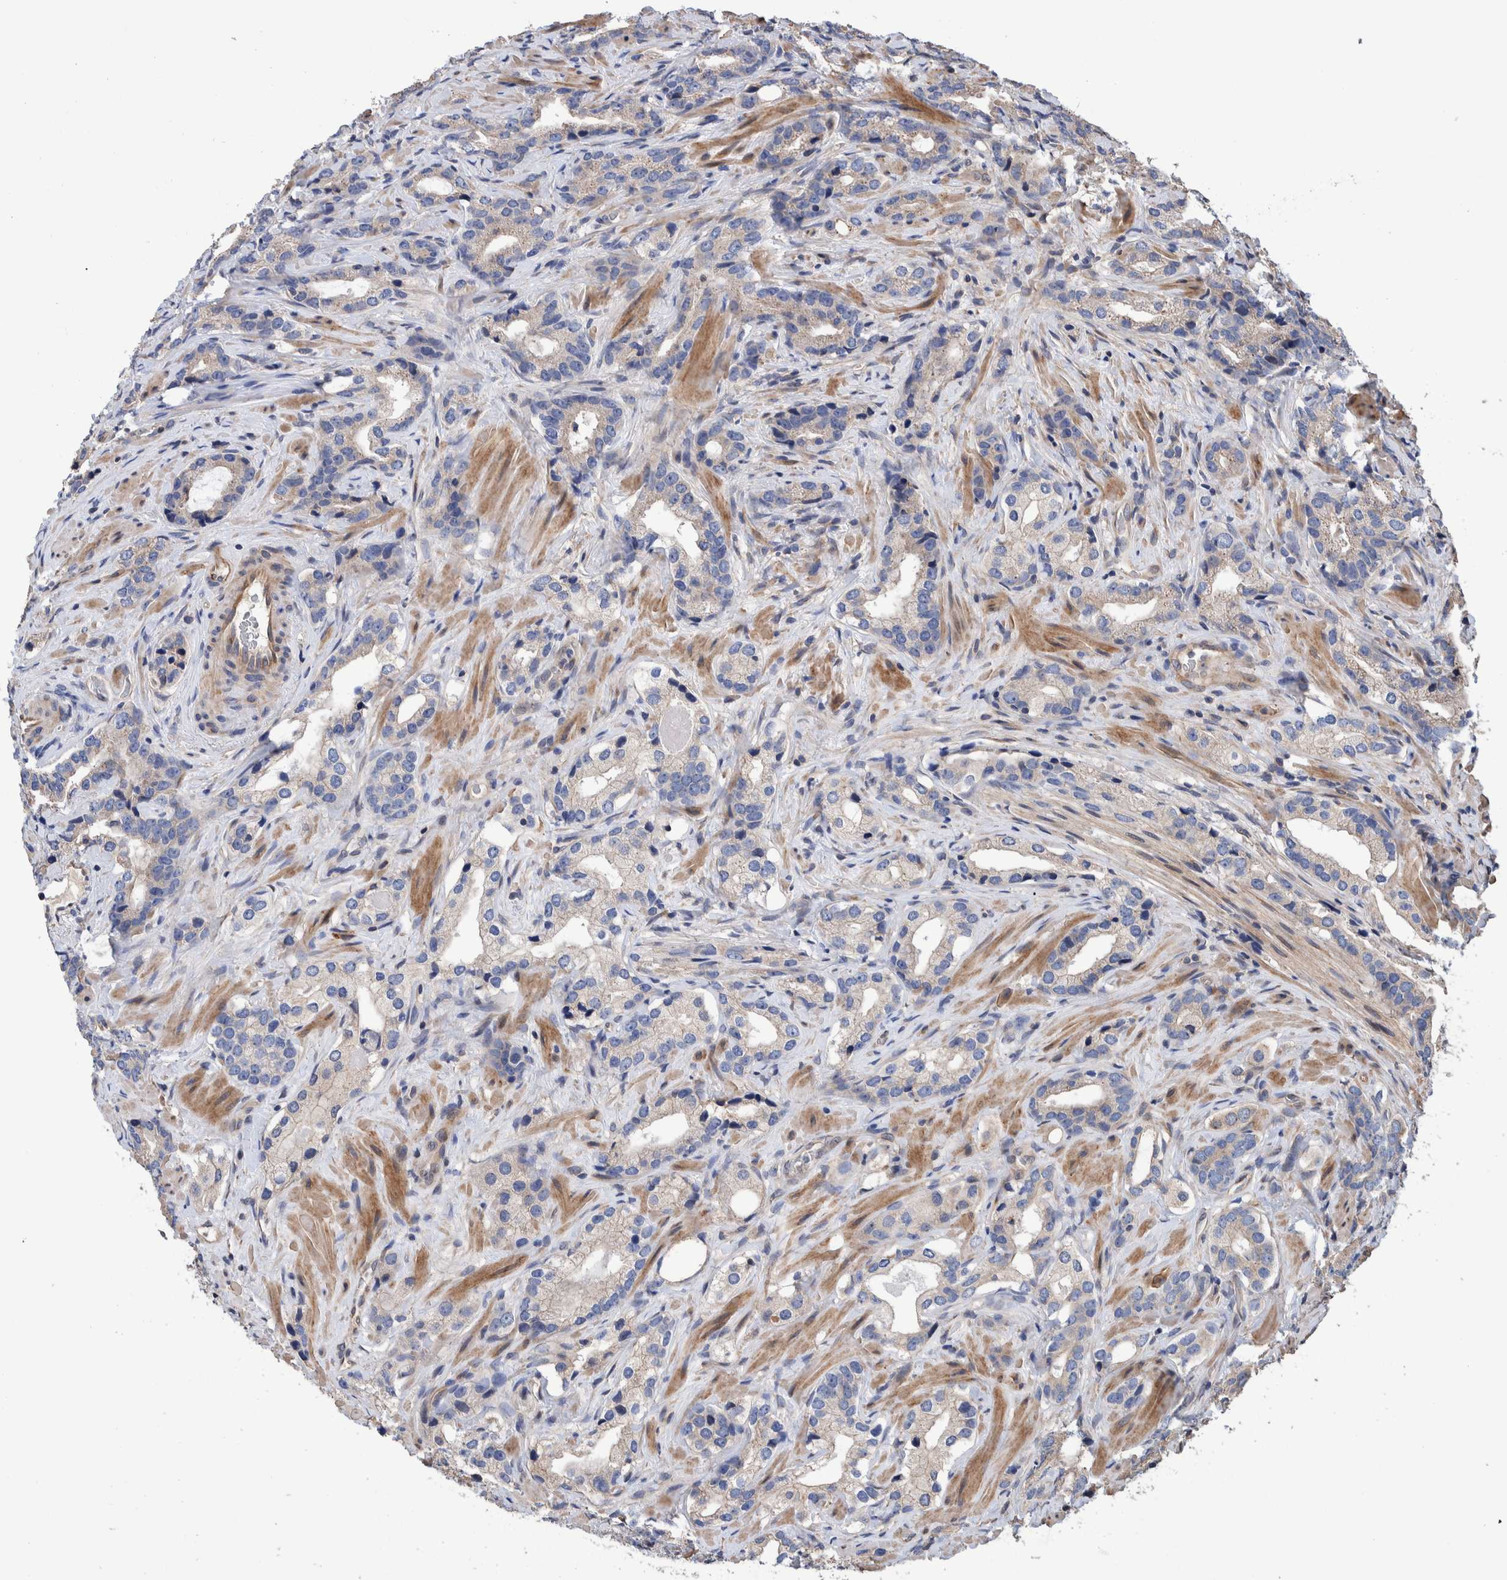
{"staining": {"intensity": "negative", "quantity": "none", "location": "none"}, "tissue": "prostate cancer", "cell_type": "Tumor cells", "image_type": "cancer", "snomed": [{"axis": "morphology", "description": "Adenocarcinoma, High grade"}, {"axis": "topography", "description": "Prostate"}], "caption": "Prostate adenocarcinoma (high-grade) was stained to show a protein in brown. There is no significant positivity in tumor cells.", "gene": "SLC45A4", "patient": {"sex": "male", "age": 63}}